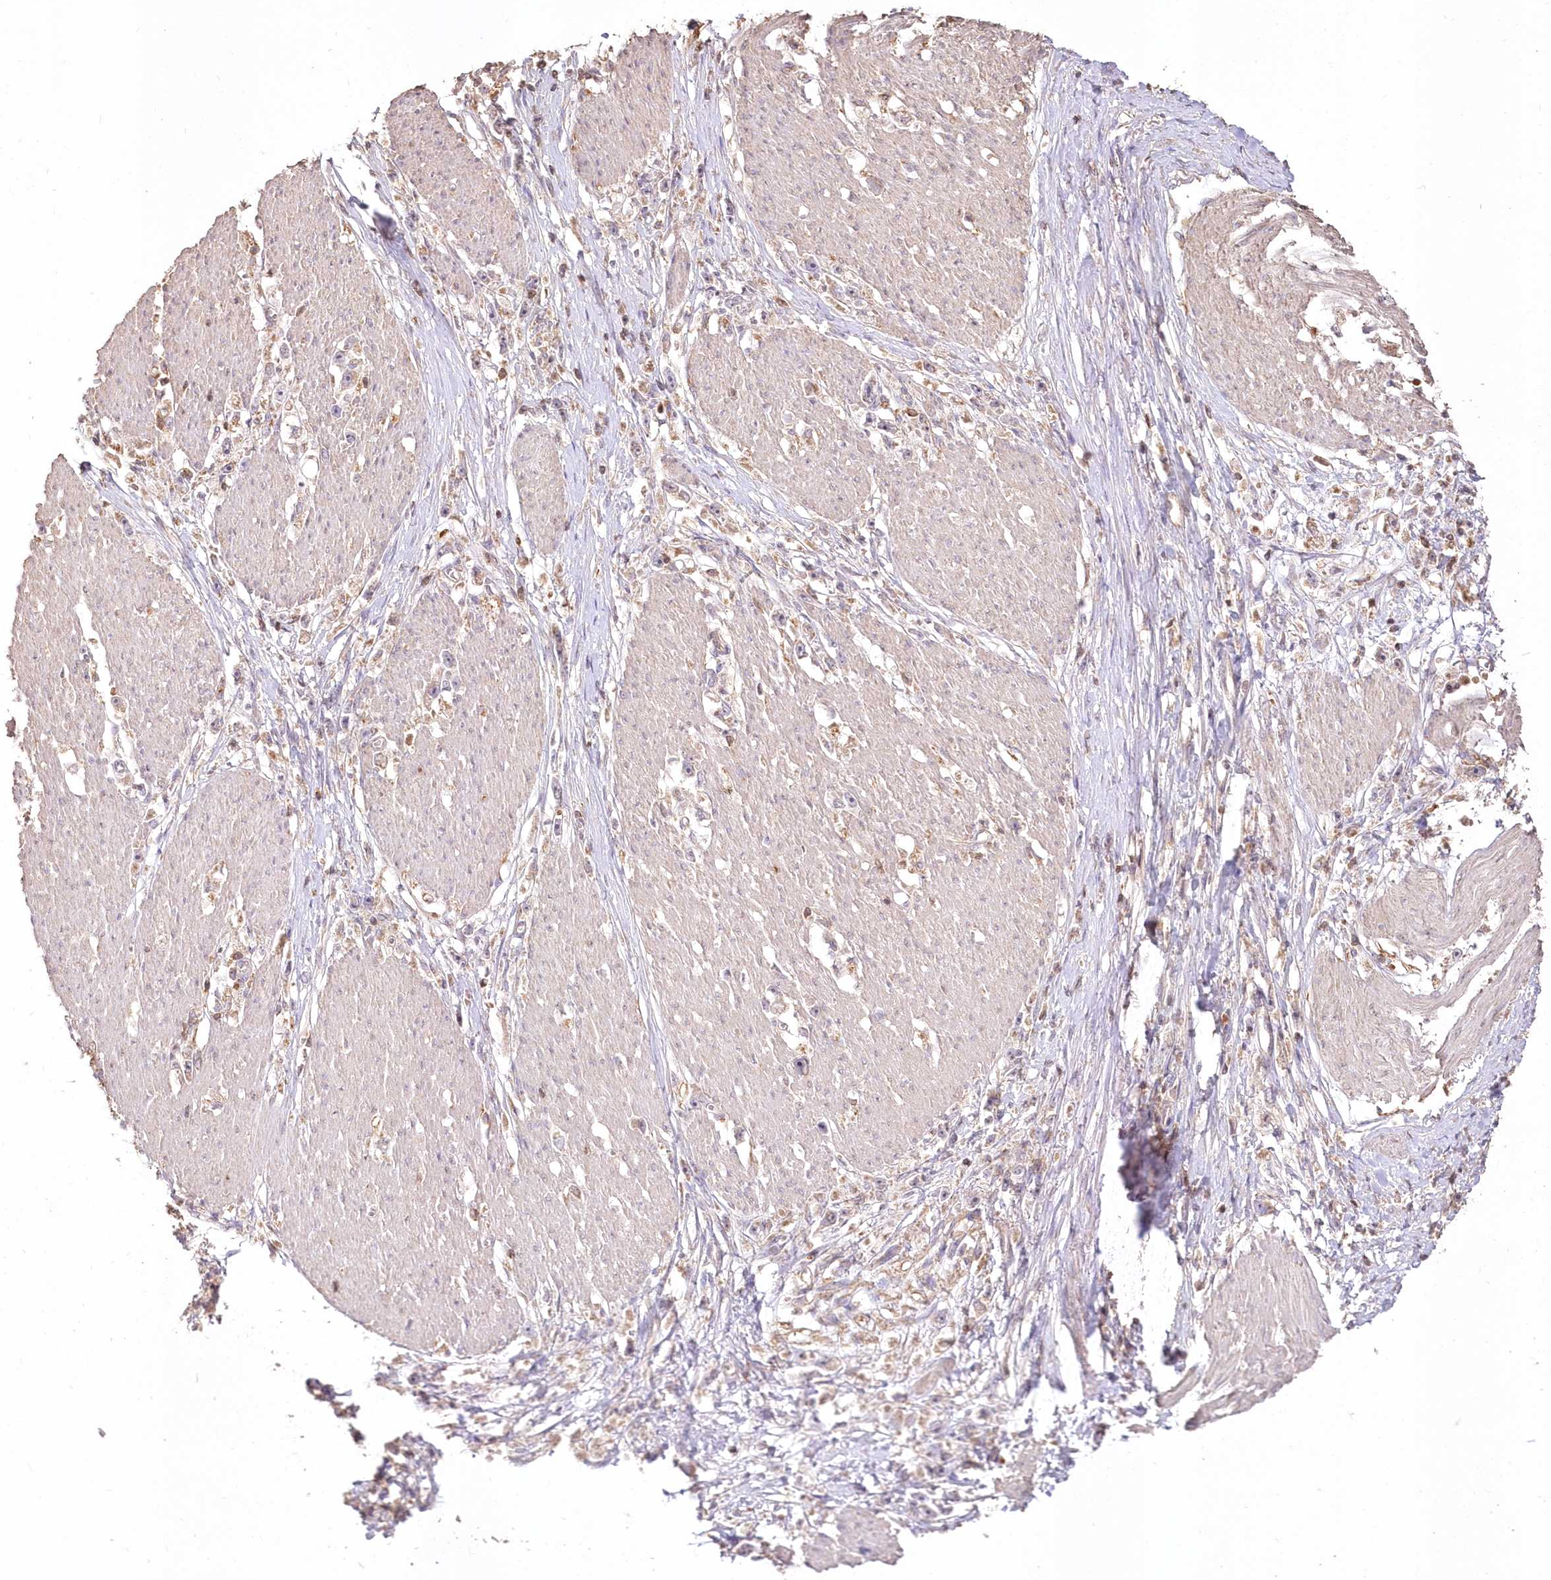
{"staining": {"intensity": "weak", "quantity": "25%-75%", "location": "cytoplasmic/membranous"}, "tissue": "stomach cancer", "cell_type": "Tumor cells", "image_type": "cancer", "snomed": [{"axis": "morphology", "description": "Adenocarcinoma, NOS"}, {"axis": "topography", "description": "Stomach"}], "caption": "The histopathology image exhibits staining of stomach adenocarcinoma, revealing weak cytoplasmic/membranous protein staining (brown color) within tumor cells.", "gene": "STK17B", "patient": {"sex": "female", "age": 59}}